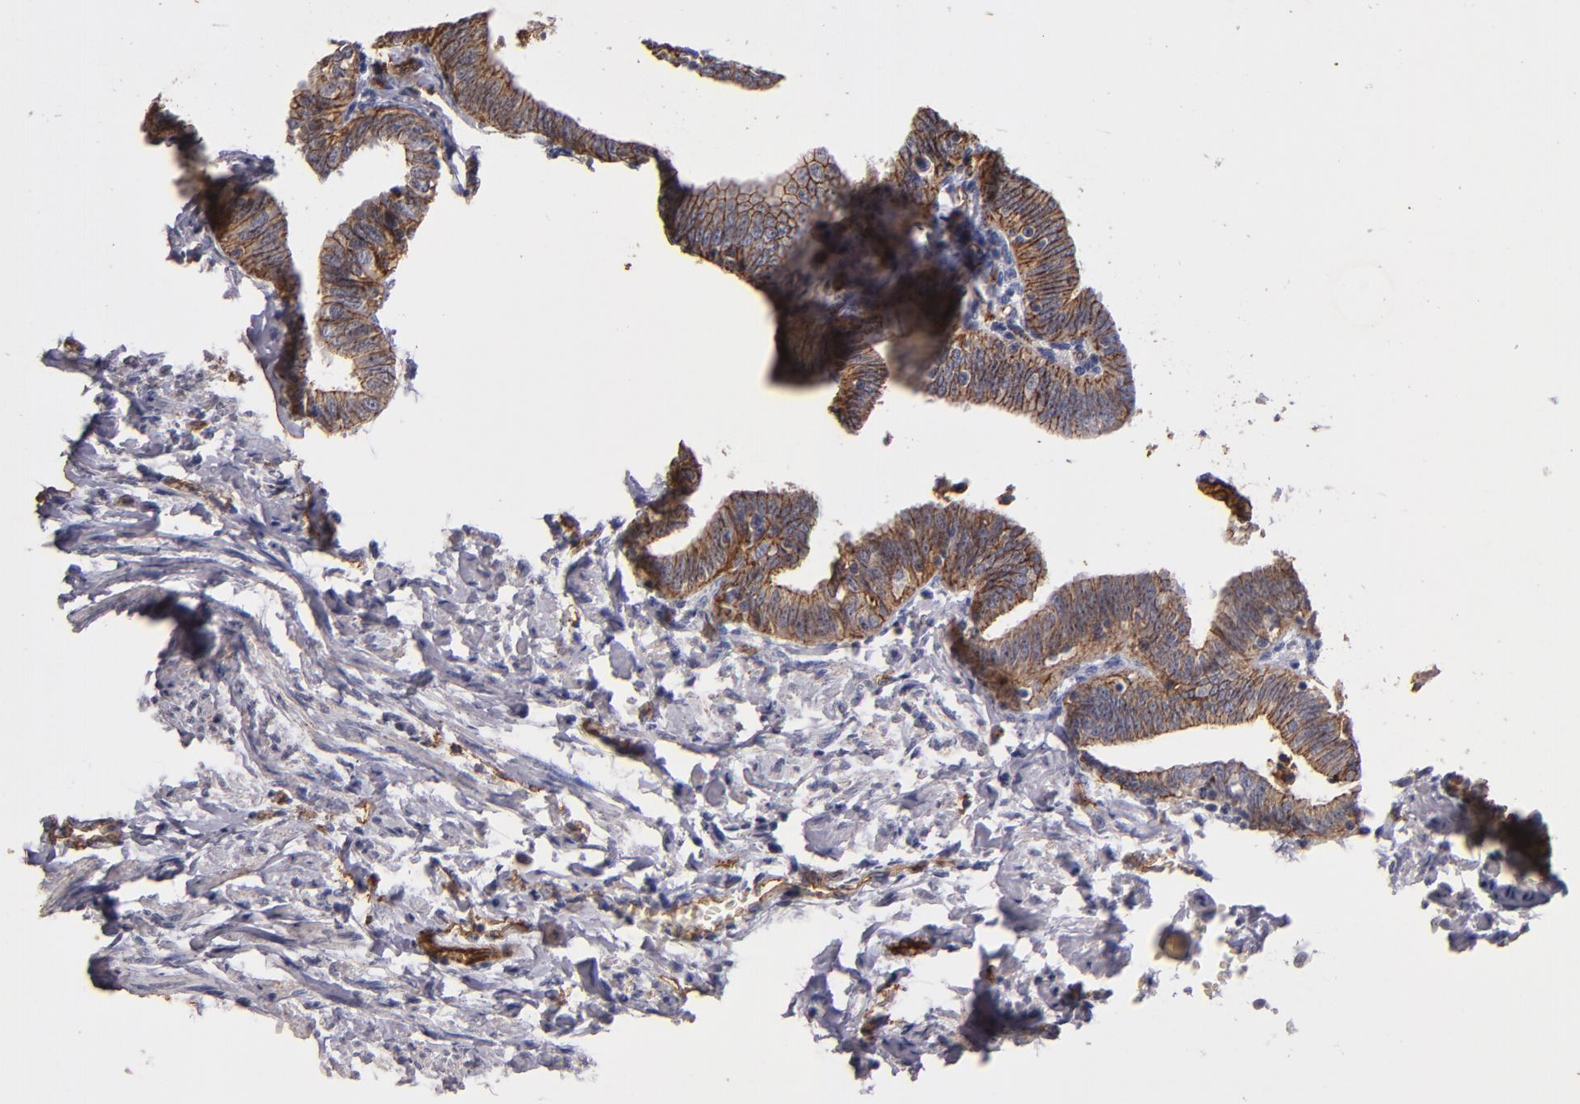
{"staining": {"intensity": "moderate", "quantity": ">75%", "location": "cytoplasmic/membranous"}, "tissue": "fallopian tube", "cell_type": "Glandular cells", "image_type": "normal", "snomed": [{"axis": "morphology", "description": "Normal tissue, NOS"}, {"axis": "topography", "description": "Fallopian tube"}, {"axis": "topography", "description": "Ovary"}], "caption": "Fallopian tube stained with DAB immunohistochemistry (IHC) demonstrates medium levels of moderate cytoplasmic/membranous positivity in approximately >75% of glandular cells.", "gene": "CLDN5", "patient": {"sex": "female", "age": 69}}